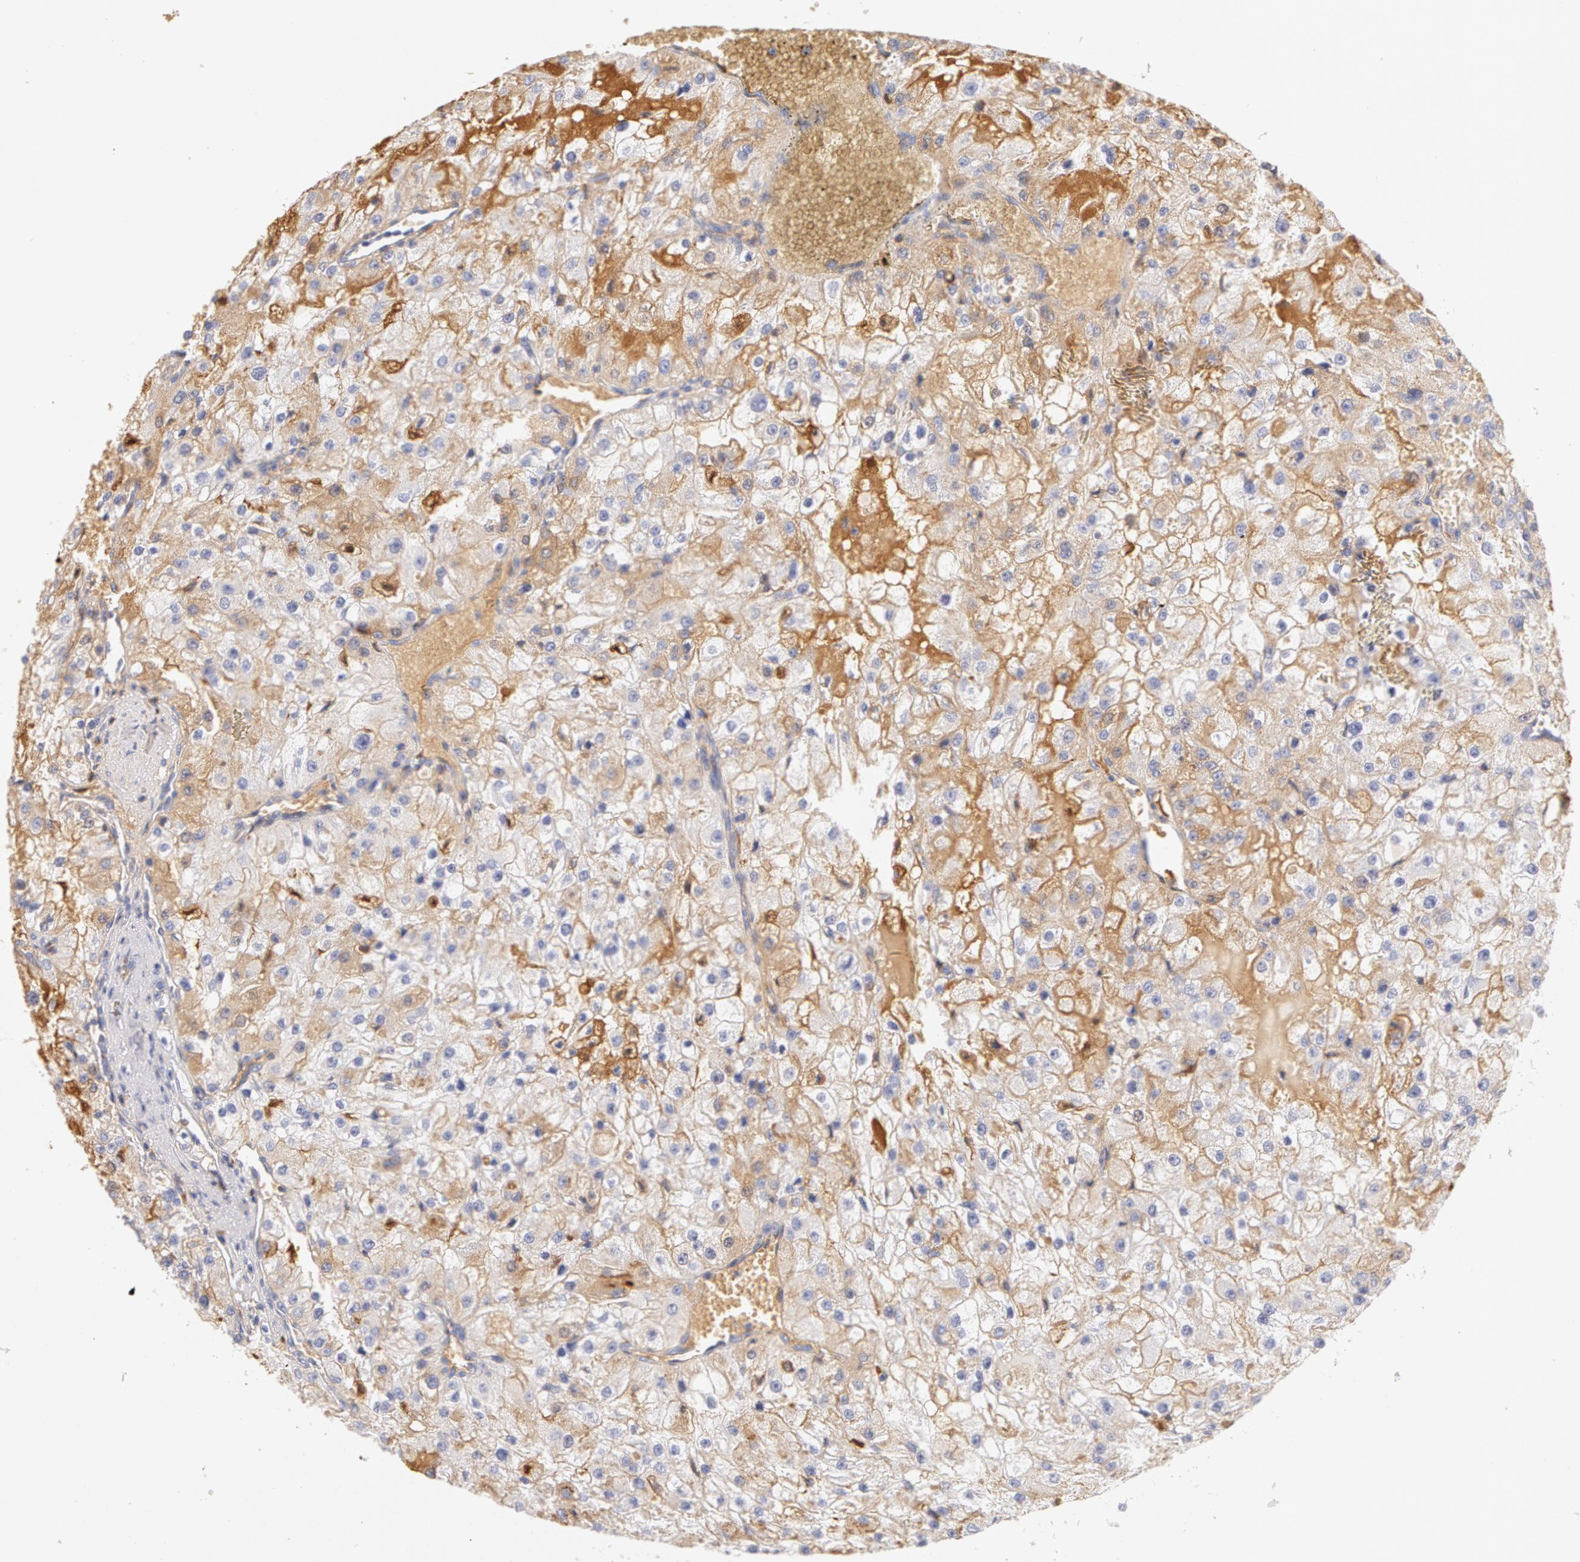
{"staining": {"intensity": "weak", "quantity": "<25%", "location": "cytoplasmic/membranous"}, "tissue": "renal cancer", "cell_type": "Tumor cells", "image_type": "cancer", "snomed": [{"axis": "morphology", "description": "Adenocarcinoma, NOS"}, {"axis": "topography", "description": "Kidney"}], "caption": "DAB immunohistochemical staining of adenocarcinoma (renal) exhibits no significant staining in tumor cells.", "gene": "GC", "patient": {"sex": "female", "age": 74}}